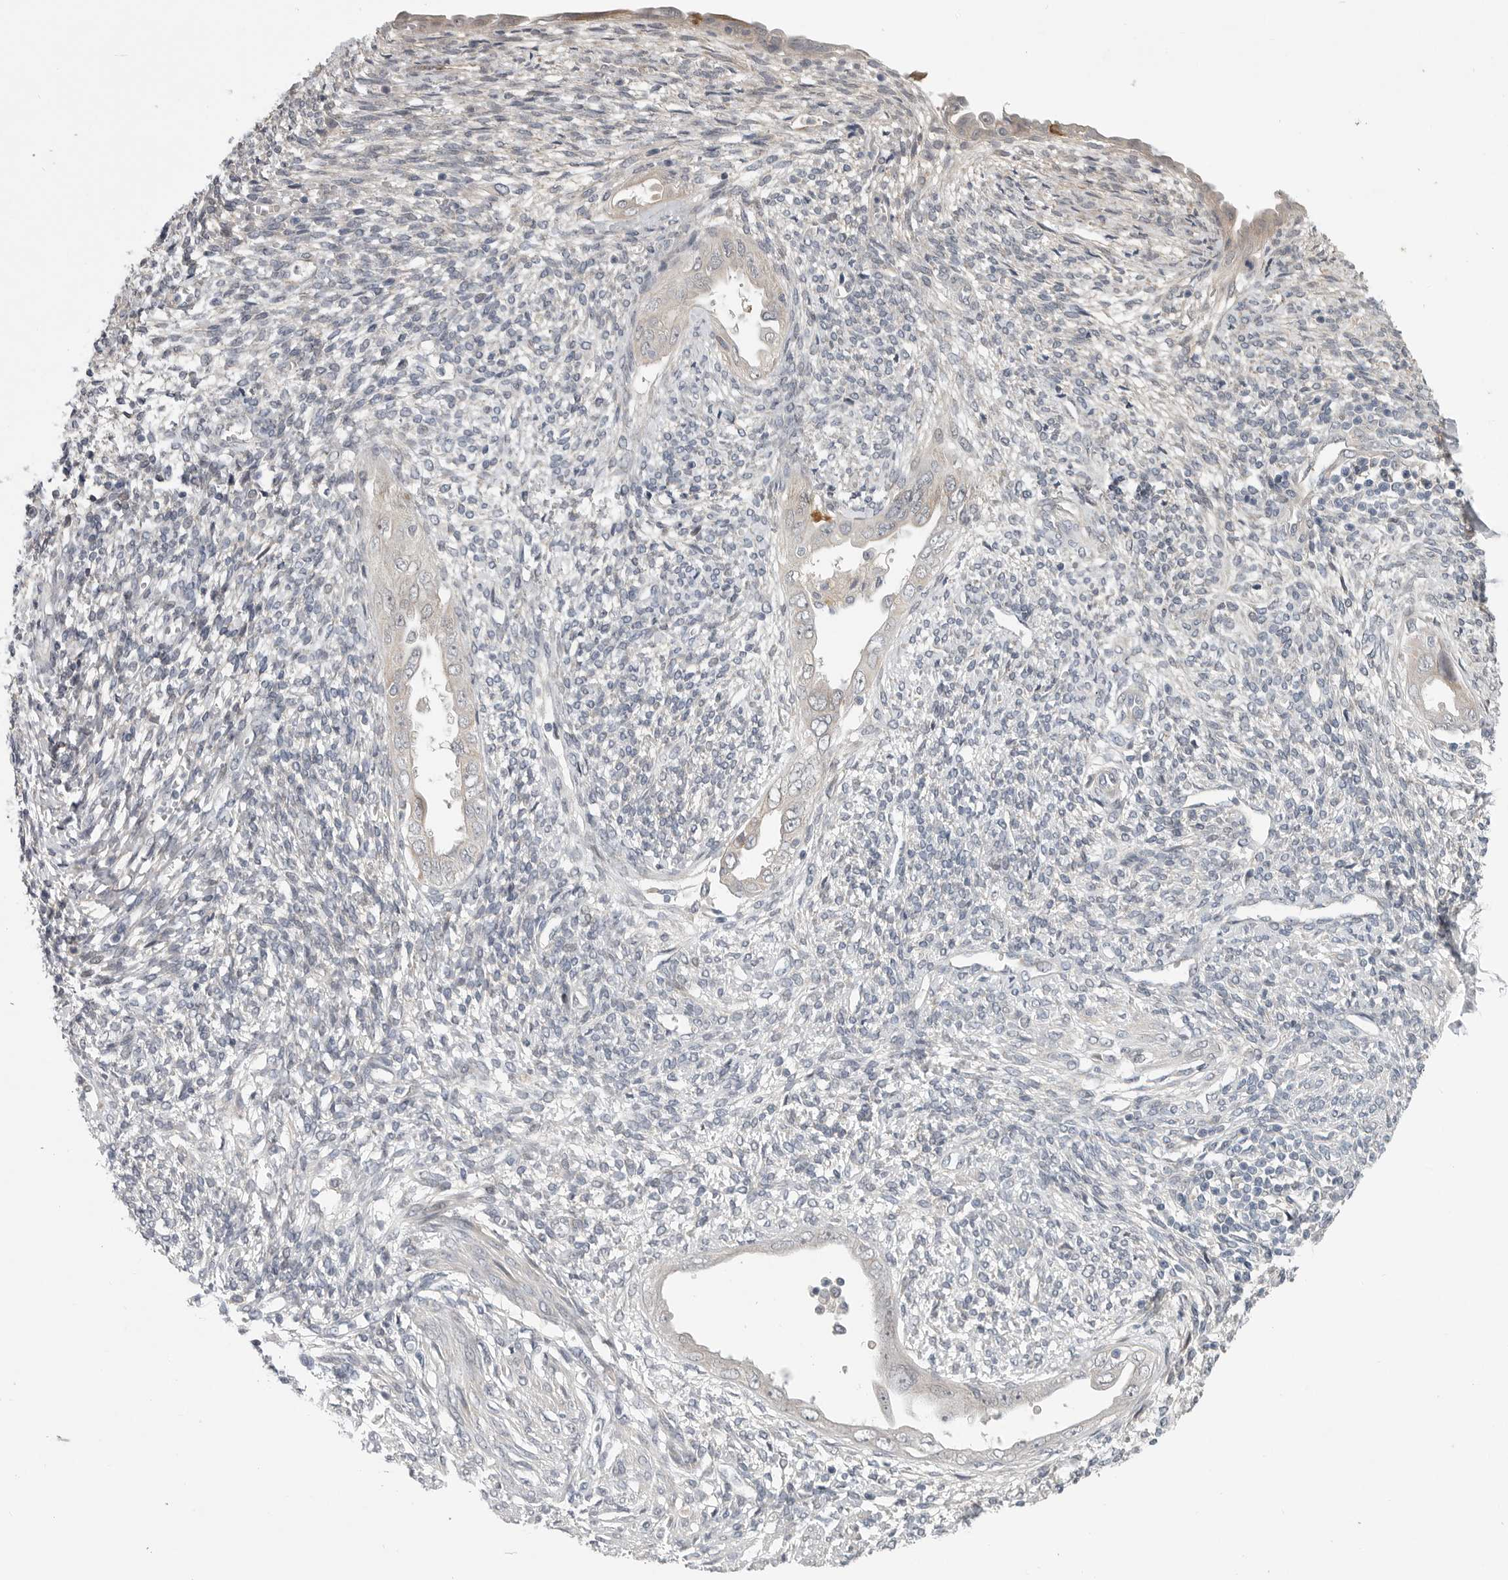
{"staining": {"intensity": "negative", "quantity": "none", "location": "none"}, "tissue": "endometrium", "cell_type": "Cells in endometrial stroma", "image_type": "normal", "snomed": [{"axis": "morphology", "description": "Normal tissue, NOS"}, {"axis": "topography", "description": "Endometrium"}], "caption": "Photomicrograph shows no protein positivity in cells in endometrial stroma of unremarkable endometrium. Nuclei are stained in blue.", "gene": "FBXO43", "patient": {"sex": "female", "age": 66}}